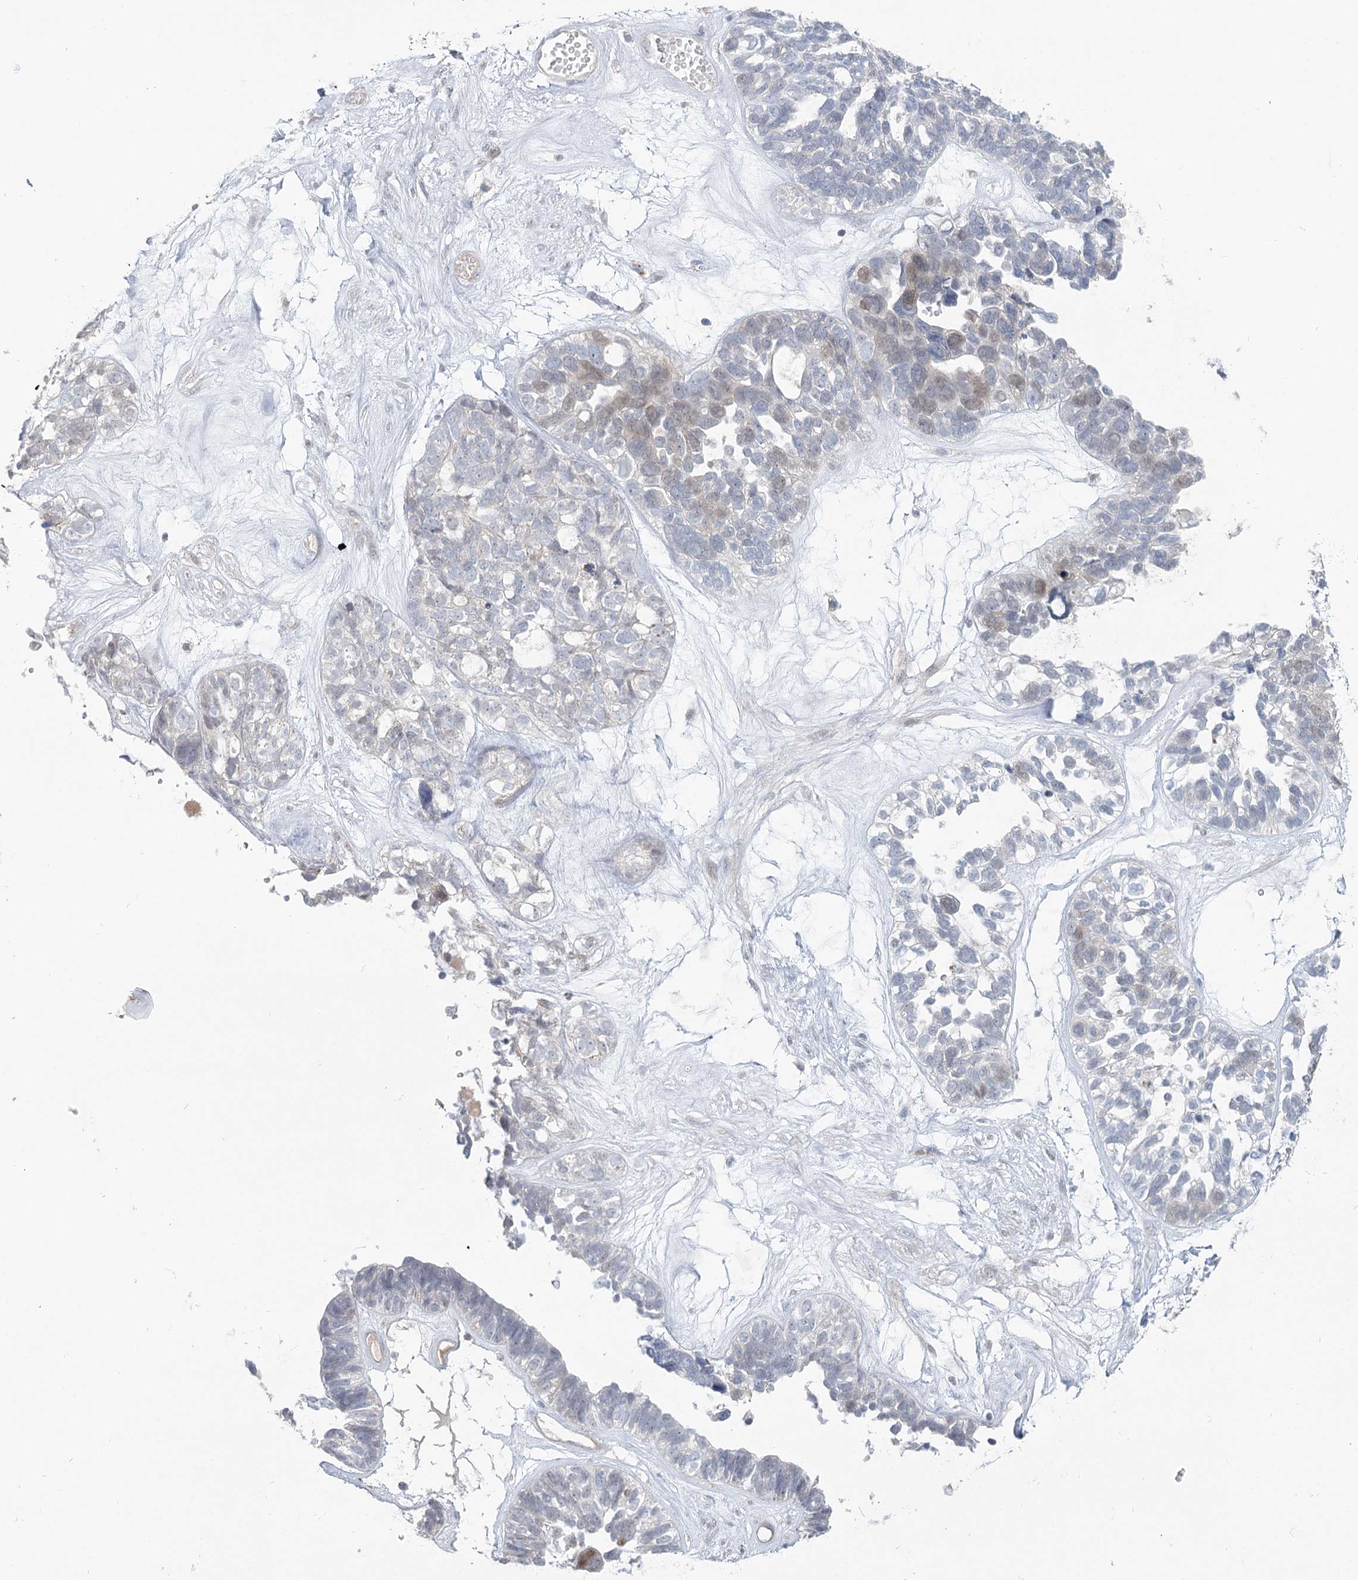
{"staining": {"intensity": "weak", "quantity": "<25%", "location": "nuclear"}, "tissue": "ovarian cancer", "cell_type": "Tumor cells", "image_type": "cancer", "snomed": [{"axis": "morphology", "description": "Cystadenocarcinoma, serous, NOS"}, {"axis": "topography", "description": "Ovary"}], "caption": "Image shows no protein expression in tumor cells of serous cystadenocarcinoma (ovarian) tissue.", "gene": "USP11", "patient": {"sex": "female", "age": 79}}